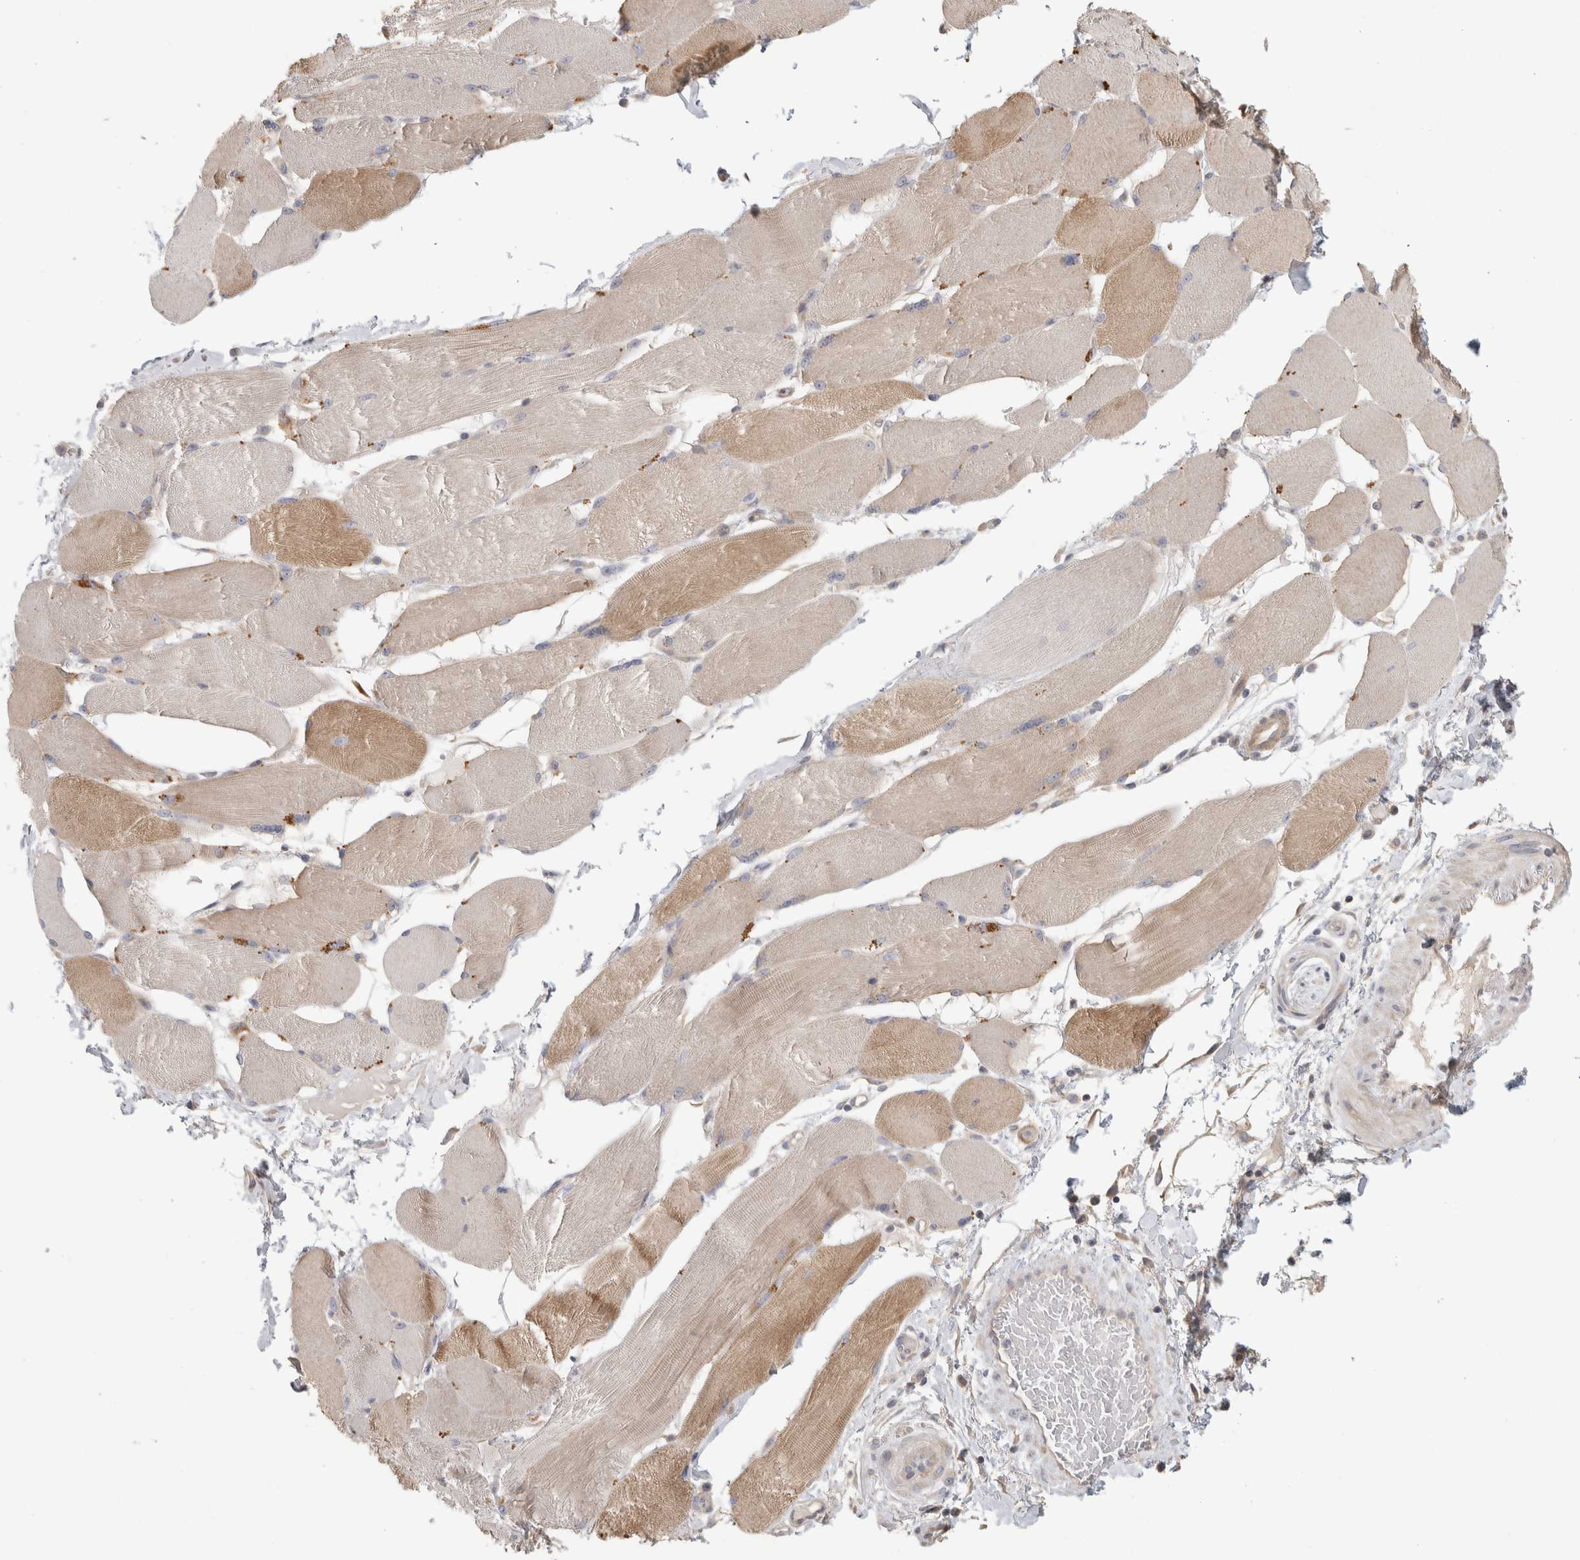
{"staining": {"intensity": "weak", "quantity": ">75%", "location": "cytoplasmic/membranous"}, "tissue": "skeletal muscle", "cell_type": "Myocytes", "image_type": "normal", "snomed": [{"axis": "morphology", "description": "Normal tissue, NOS"}, {"axis": "topography", "description": "Skin"}, {"axis": "topography", "description": "Skeletal muscle"}], "caption": "Protein expression analysis of normal skeletal muscle demonstrates weak cytoplasmic/membranous expression in approximately >75% of myocytes.", "gene": "DCXR", "patient": {"sex": "male", "age": 83}}